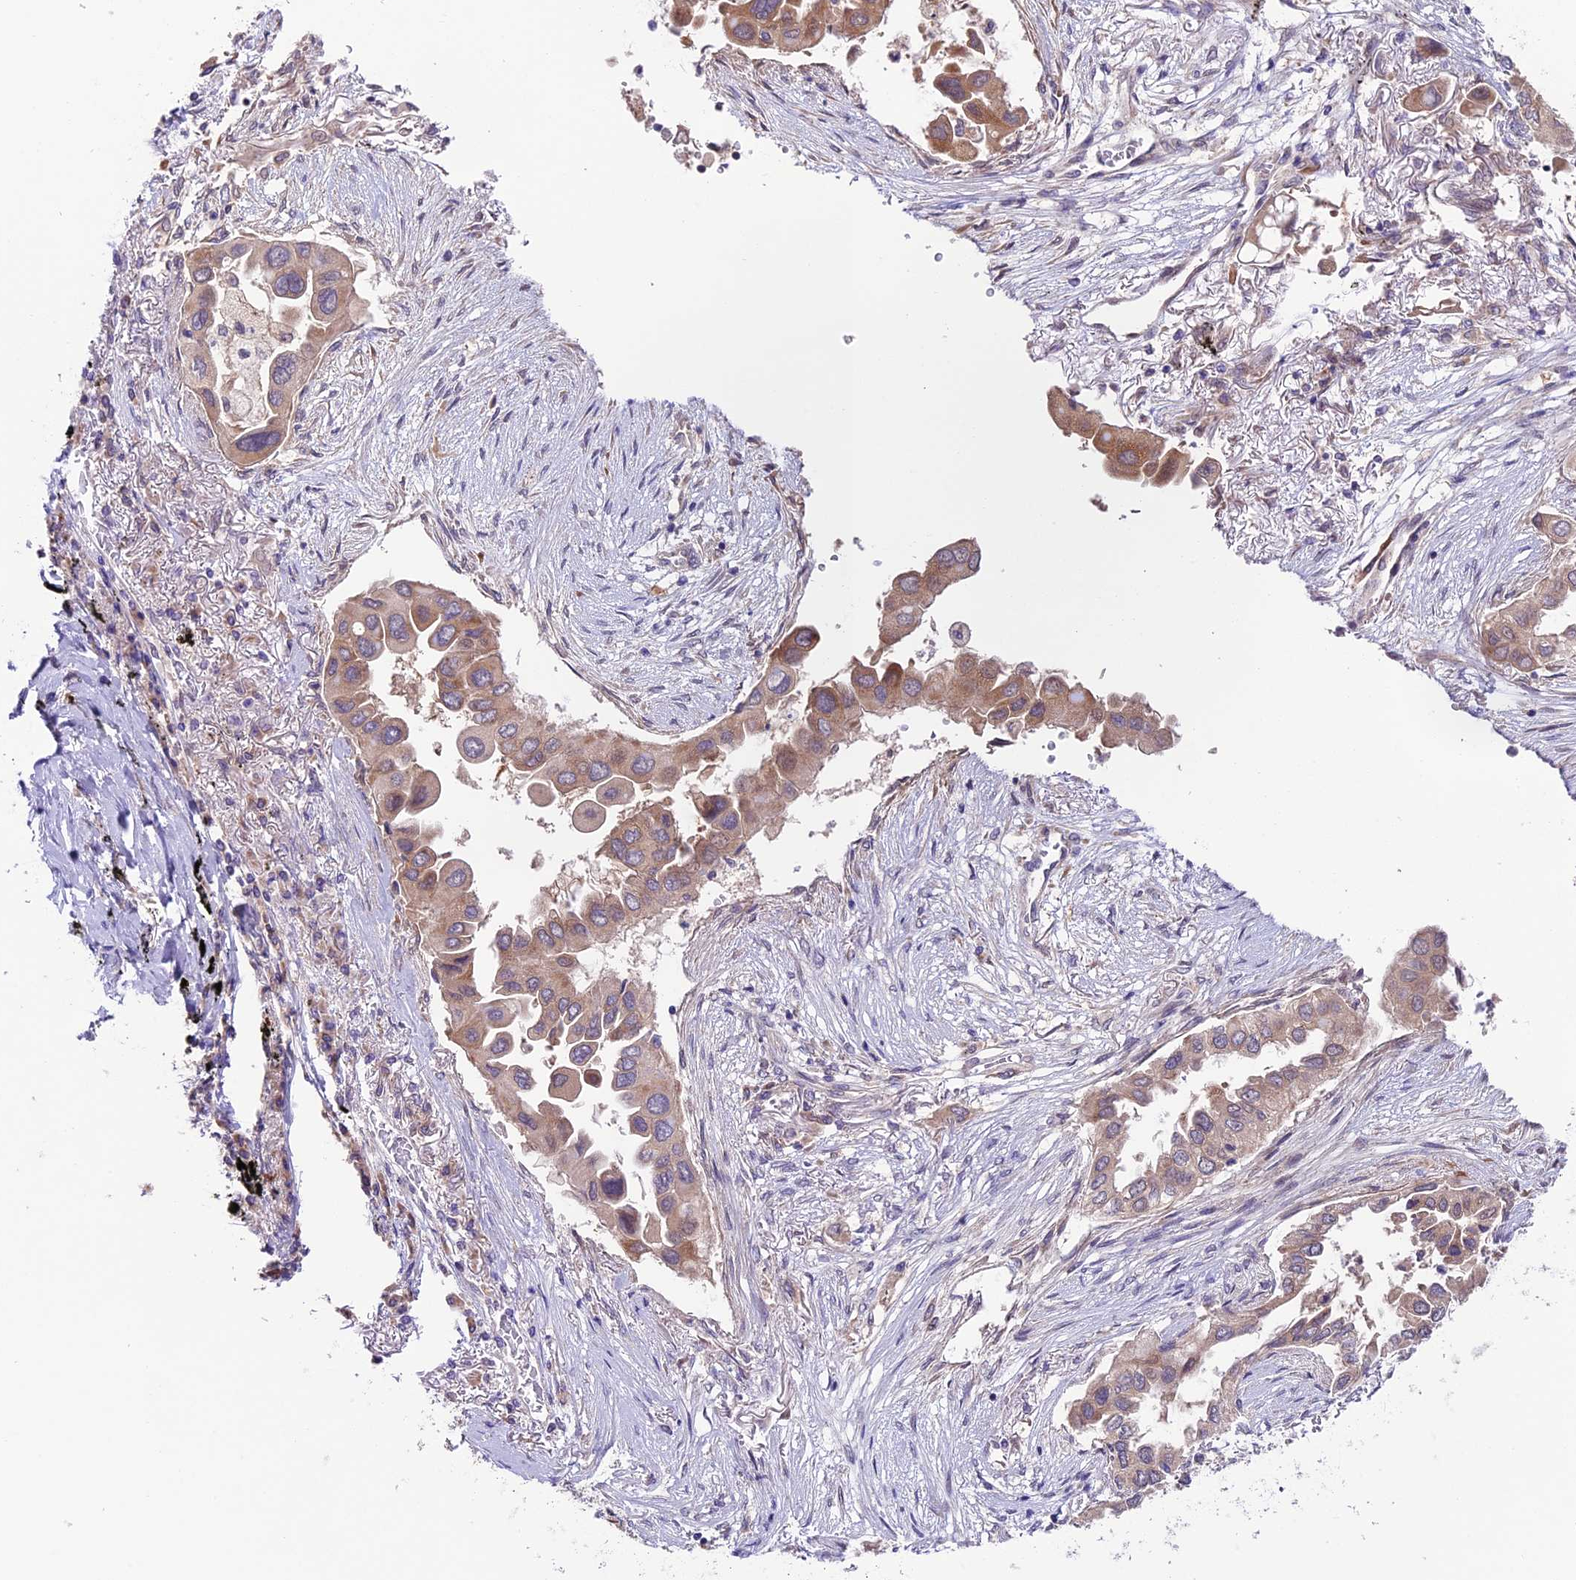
{"staining": {"intensity": "moderate", "quantity": "25%-75%", "location": "cytoplasmic/membranous"}, "tissue": "lung cancer", "cell_type": "Tumor cells", "image_type": "cancer", "snomed": [{"axis": "morphology", "description": "Adenocarcinoma, NOS"}, {"axis": "topography", "description": "Lung"}], "caption": "The photomicrograph exhibits staining of lung cancer (adenocarcinoma), revealing moderate cytoplasmic/membranous protein staining (brown color) within tumor cells. Using DAB (brown) and hematoxylin (blue) stains, captured at high magnification using brightfield microscopy.", "gene": "COG8", "patient": {"sex": "female", "age": 76}}